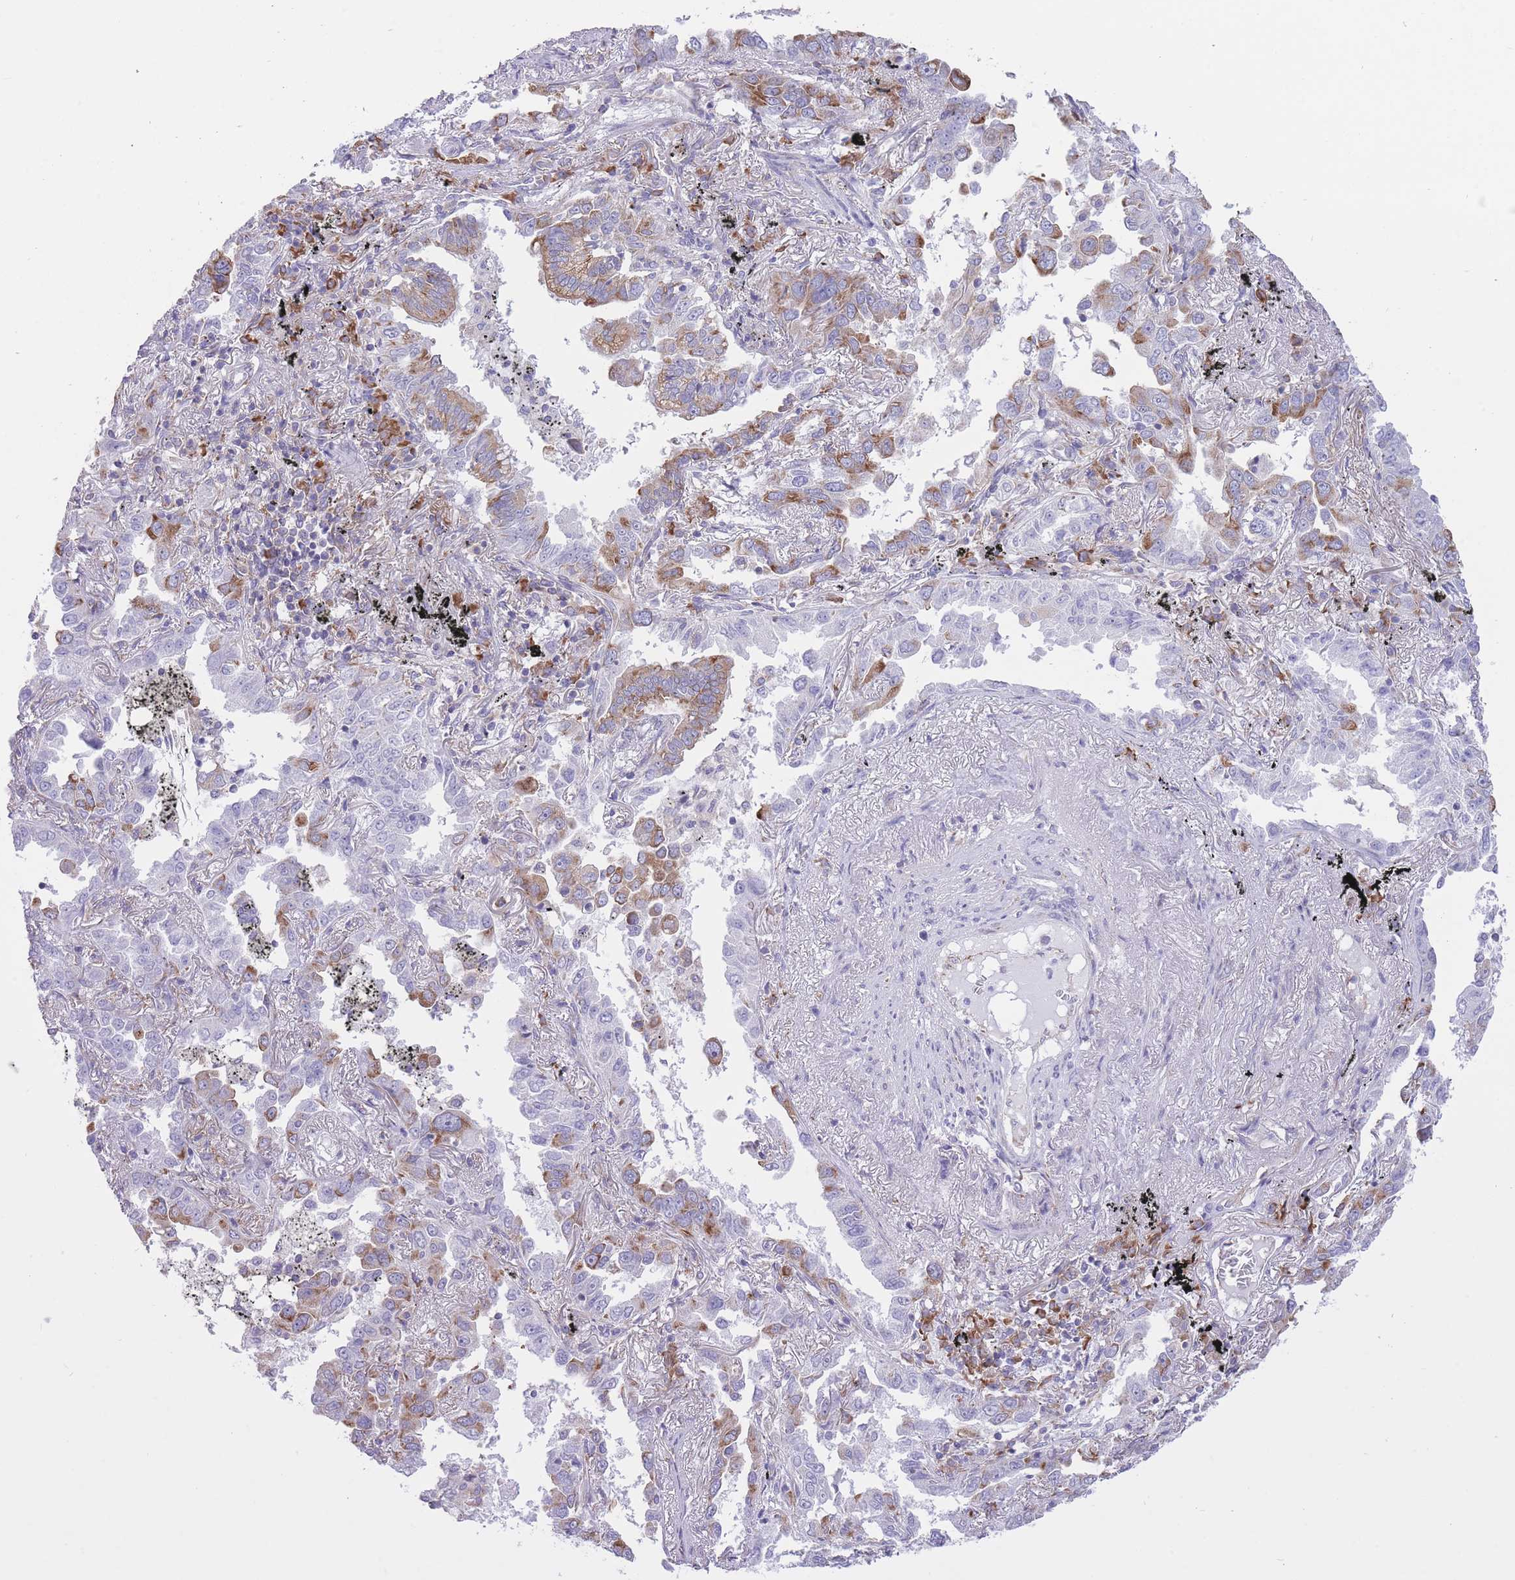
{"staining": {"intensity": "moderate", "quantity": "<25%", "location": "cytoplasmic/membranous"}, "tissue": "lung cancer", "cell_type": "Tumor cells", "image_type": "cancer", "snomed": [{"axis": "morphology", "description": "Adenocarcinoma, NOS"}, {"axis": "topography", "description": "Lung"}], "caption": "Lung cancer (adenocarcinoma) was stained to show a protein in brown. There is low levels of moderate cytoplasmic/membranous positivity in about <25% of tumor cells.", "gene": "ZNF501", "patient": {"sex": "male", "age": 67}}